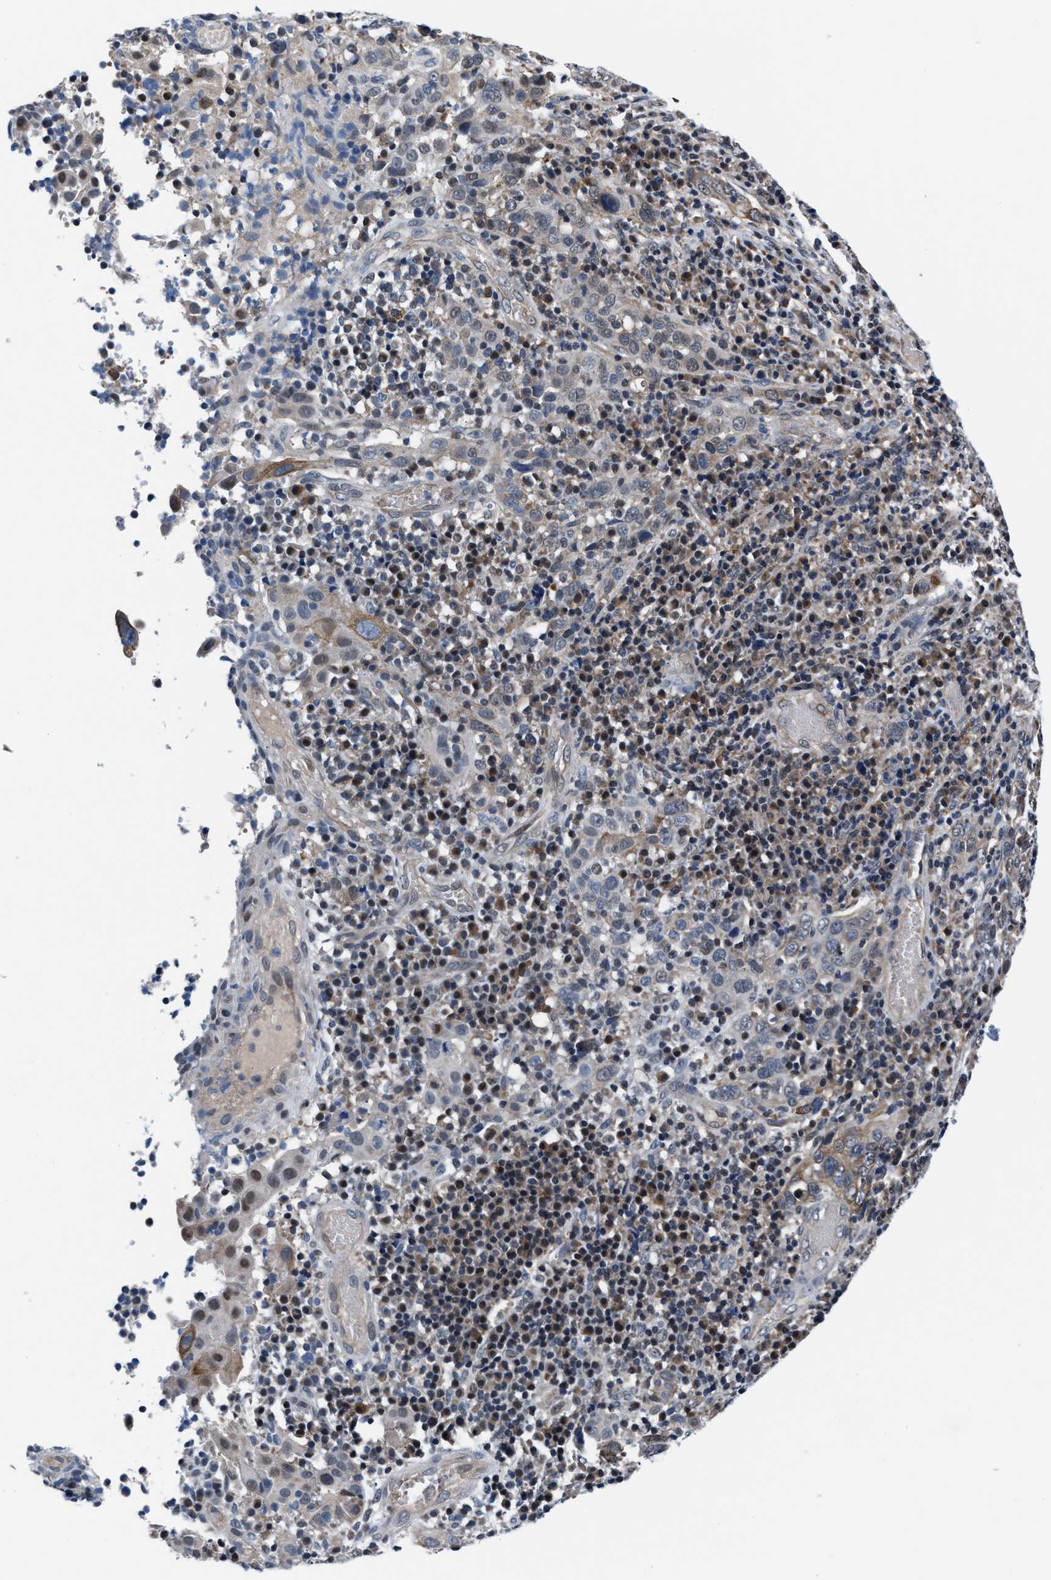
{"staining": {"intensity": "moderate", "quantity": "<25%", "location": "cytoplasmic/membranous"}, "tissue": "cervical cancer", "cell_type": "Tumor cells", "image_type": "cancer", "snomed": [{"axis": "morphology", "description": "Squamous cell carcinoma, NOS"}, {"axis": "topography", "description": "Cervix"}], "caption": "Immunohistochemical staining of squamous cell carcinoma (cervical) shows low levels of moderate cytoplasmic/membranous expression in about <25% of tumor cells. The staining was performed using DAB (3,3'-diaminobenzidine), with brown indicating positive protein expression. Nuclei are stained blue with hematoxylin.", "gene": "PRPSAP2", "patient": {"sex": "female", "age": 46}}